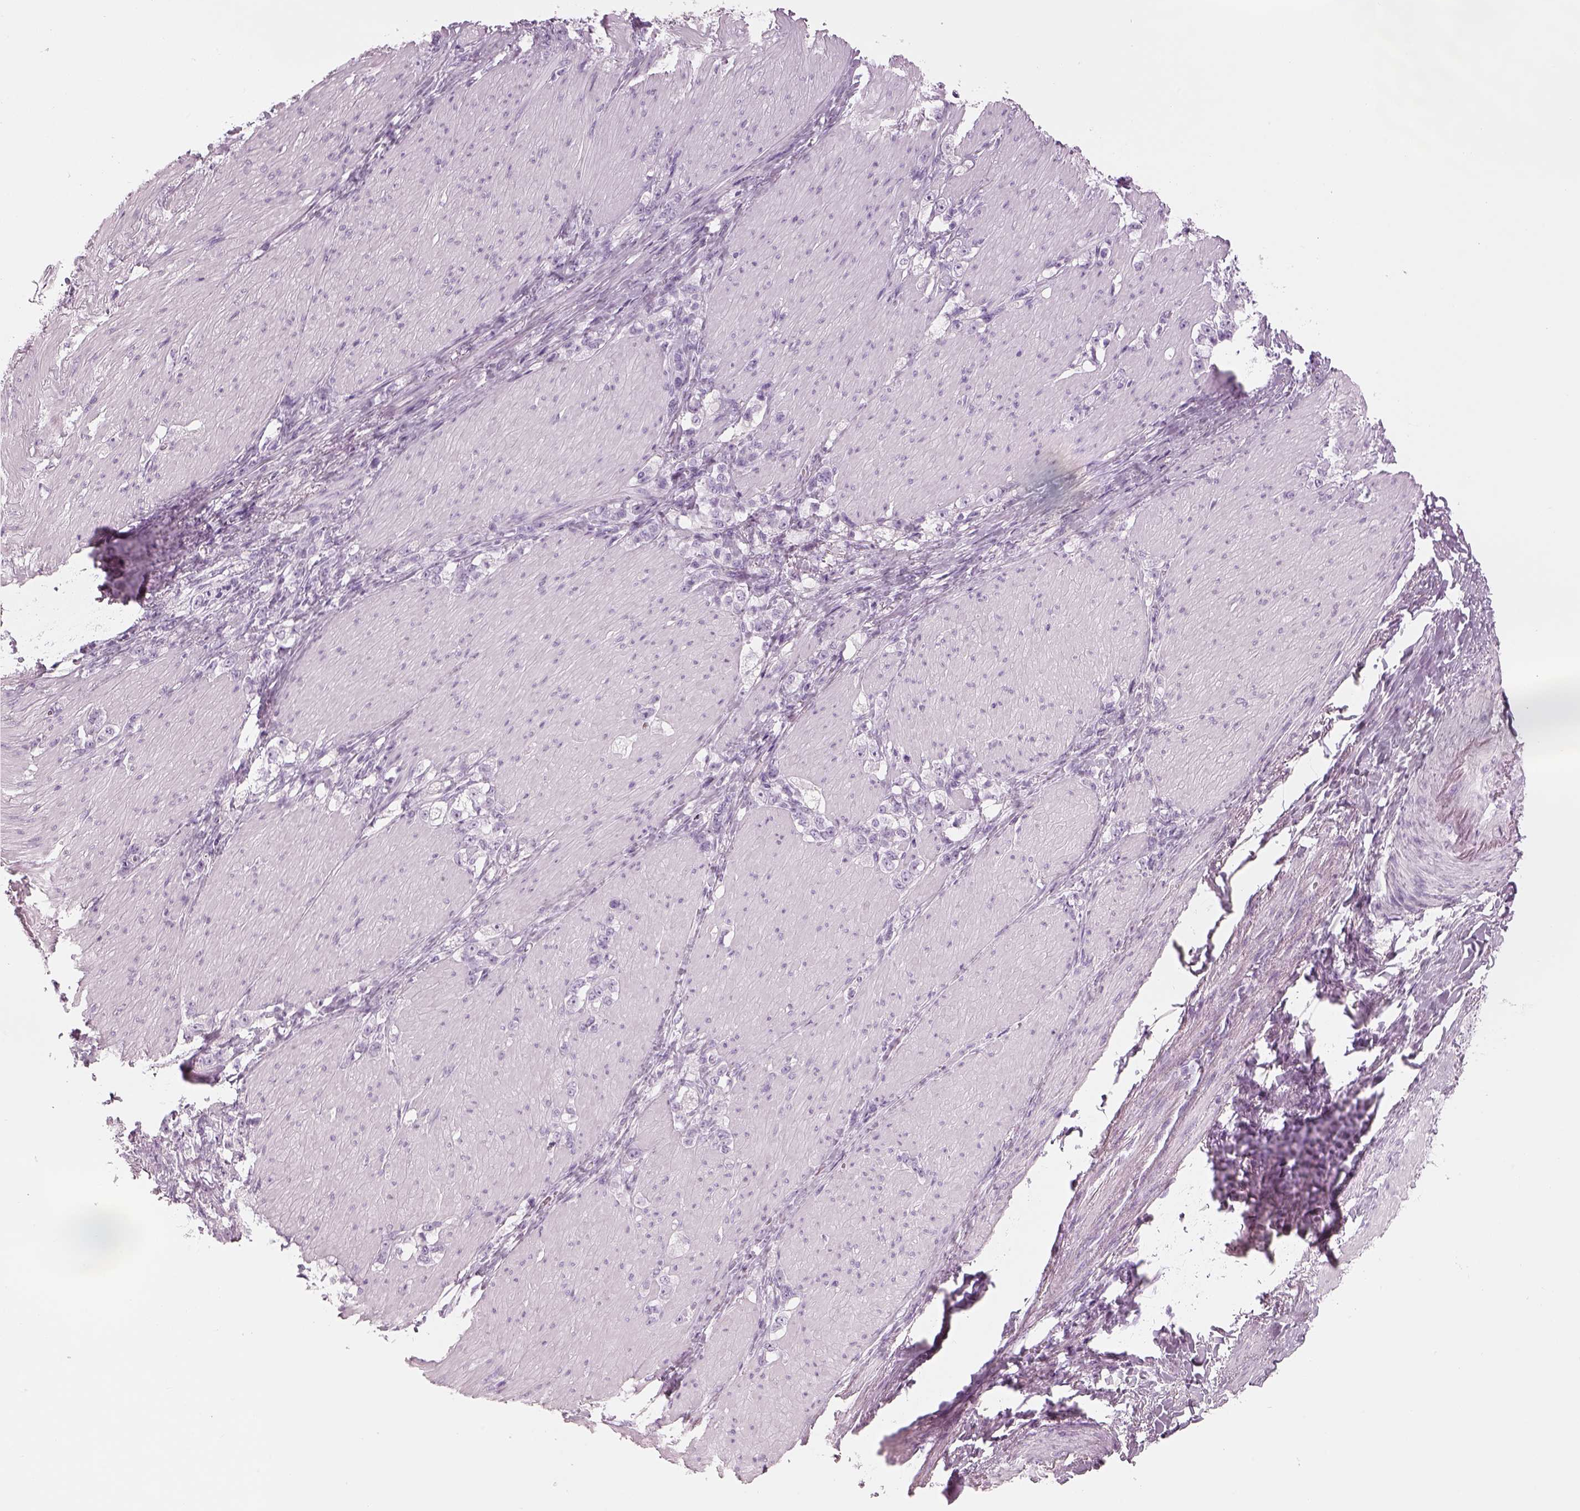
{"staining": {"intensity": "negative", "quantity": "none", "location": "none"}, "tissue": "stomach cancer", "cell_type": "Tumor cells", "image_type": "cancer", "snomed": [{"axis": "morphology", "description": "Adenocarcinoma, NOS"}, {"axis": "topography", "description": "Stomach, lower"}], "caption": "Immunohistochemistry (IHC) micrograph of neoplastic tissue: human stomach cancer stained with DAB (3,3'-diaminobenzidine) exhibits no significant protein expression in tumor cells.", "gene": "SAG", "patient": {"sex": "male", "age": 88}}